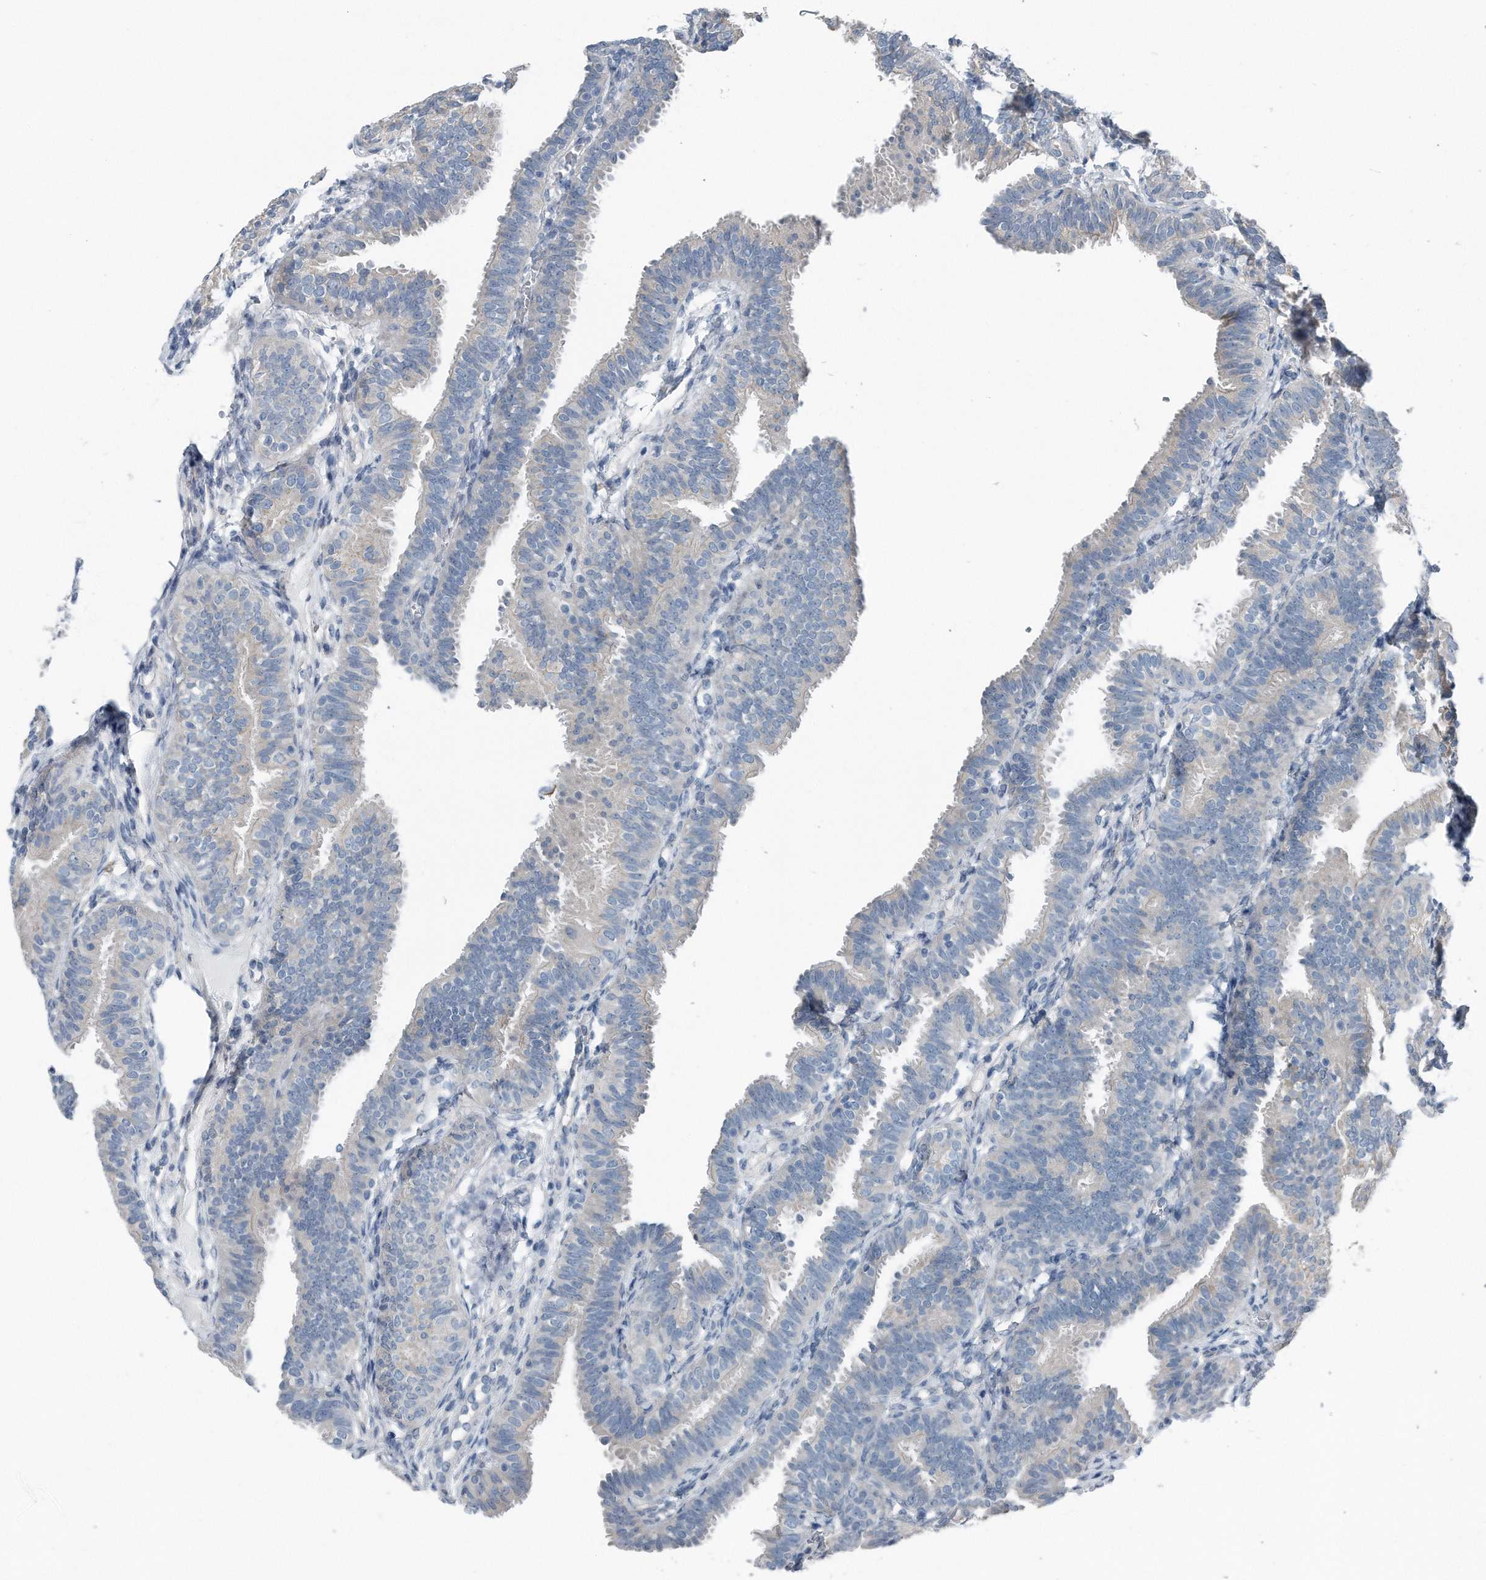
{"staining": {"intensity": "negative", "quantity": "none", "location": "none"}, "tissue": "fallopian tube", "cell_type": "Glandular cells", "image_type": "normal", "snomed": [{"axis": "morphology", "description": "Normal tissue, NOS"}, {"axis": "topography", "description": "Fallopian tube"}], "caption": "There is no significant expression in glandular cells of fallopian tube. The staining is performed using DAB (3,3'-diaminobenzidine) brown chromogen with nuclei counter-stained in using hematoxylin.", "gene": "YRDC", "patient": {"sex": "female", "age": 35}}